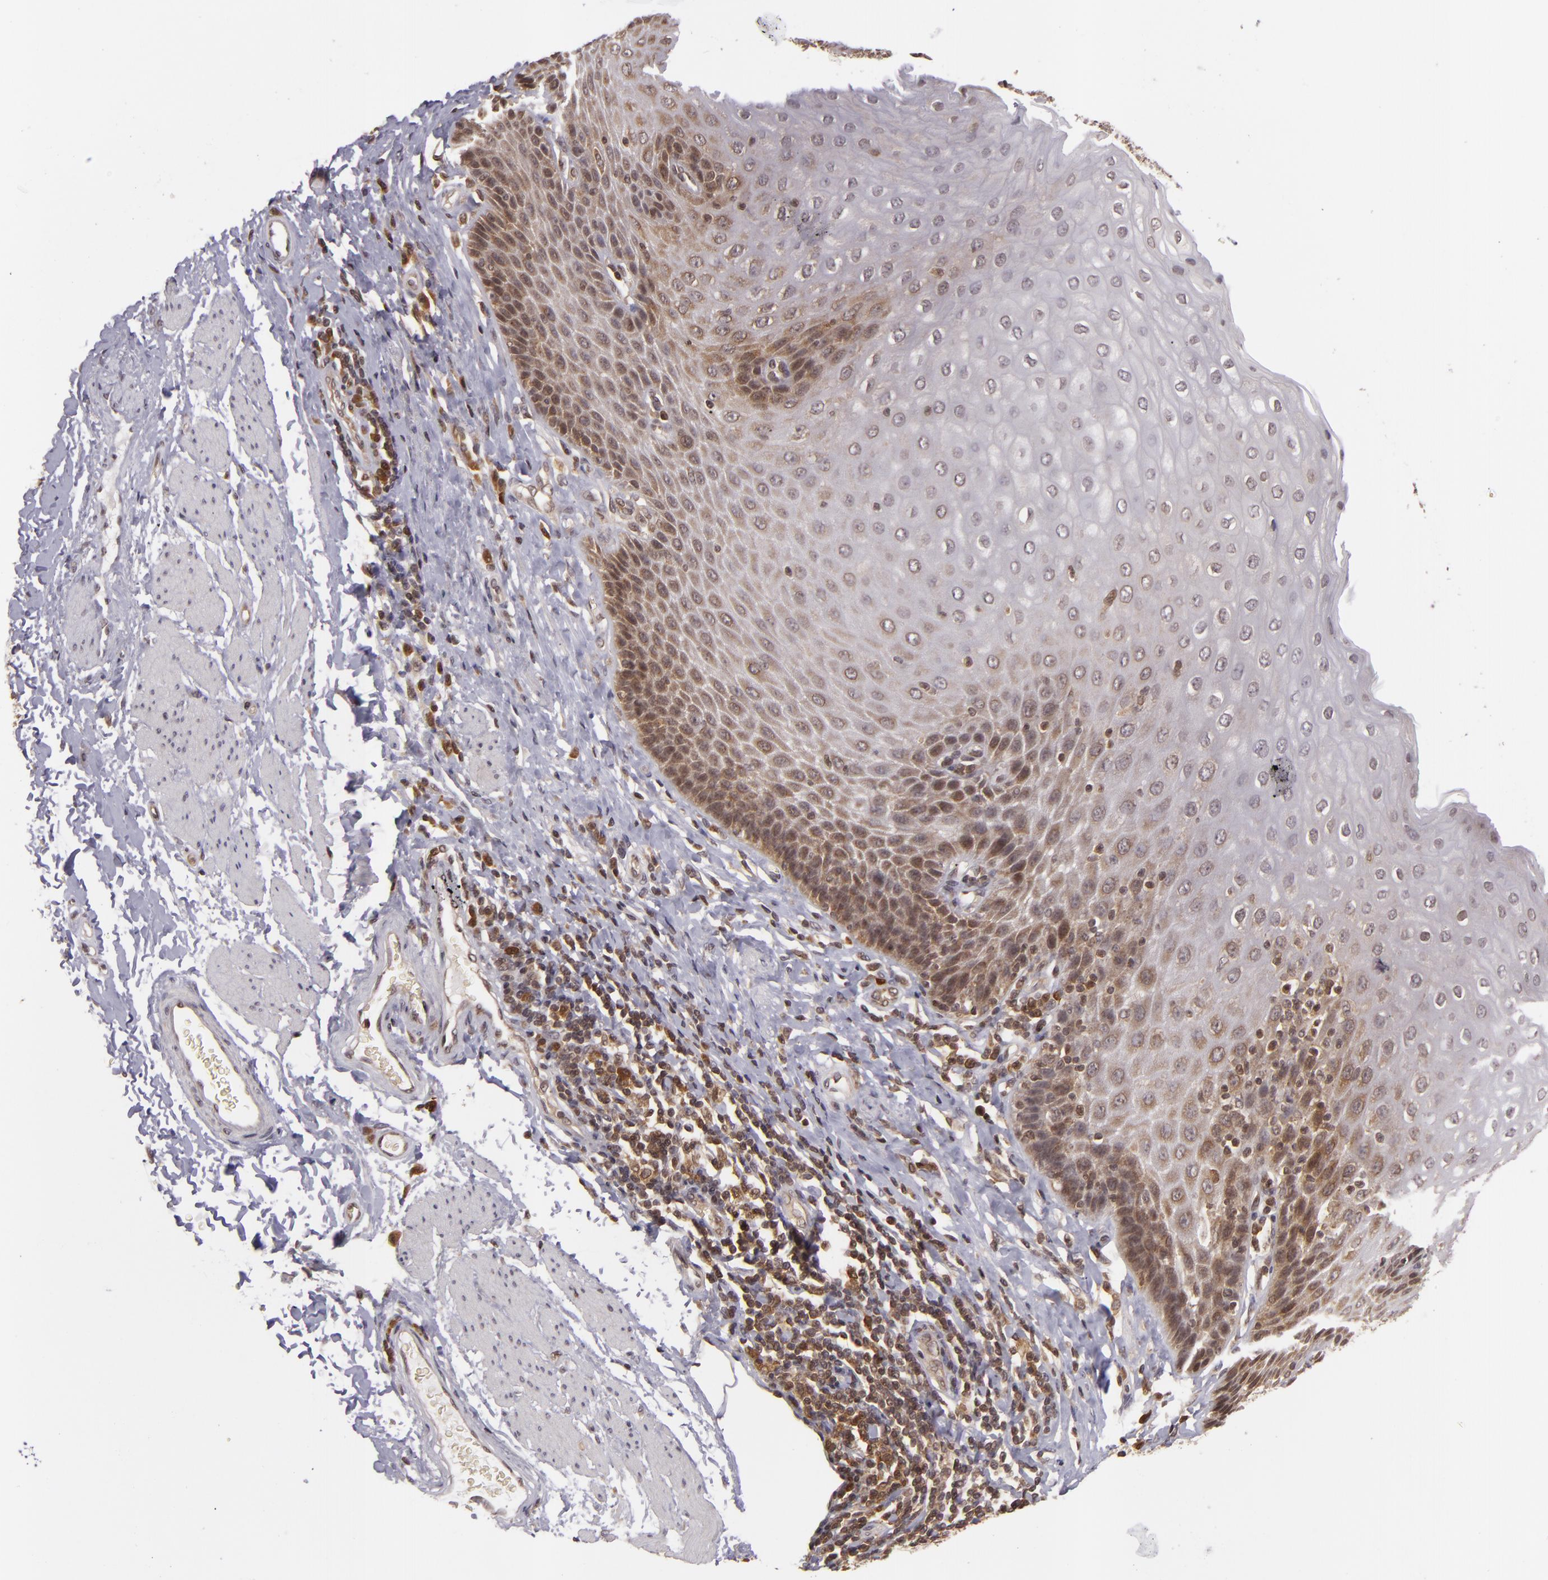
{"staining": {"intensity": "moderate", "quantity": "25%-75%", "location": "nuclear"}, "tissue": "esophagus", "cell_type": "Squamous epithelial cells", "image_type": "normal", "snomed": [{"axis": "morphology", "description": "Normal tissue, NOS"}, {"axis": "topography", "description": "Esophagus"}], "caption": "IHC staining of normal esophagus, which demonstrates medium levels of moderate nuclear positivity in approximately 25%-75% of squamous epithelial cells indicating moderate nuclear protein positivity. The staining was performed using DAB (3,3'-diaminobenzidine) (brown) for protein detection and nuclei were counterstained in hematoxylin (blue).", "gene": "ZBTB33", "patient": {"sex": "female", "age": 61}}